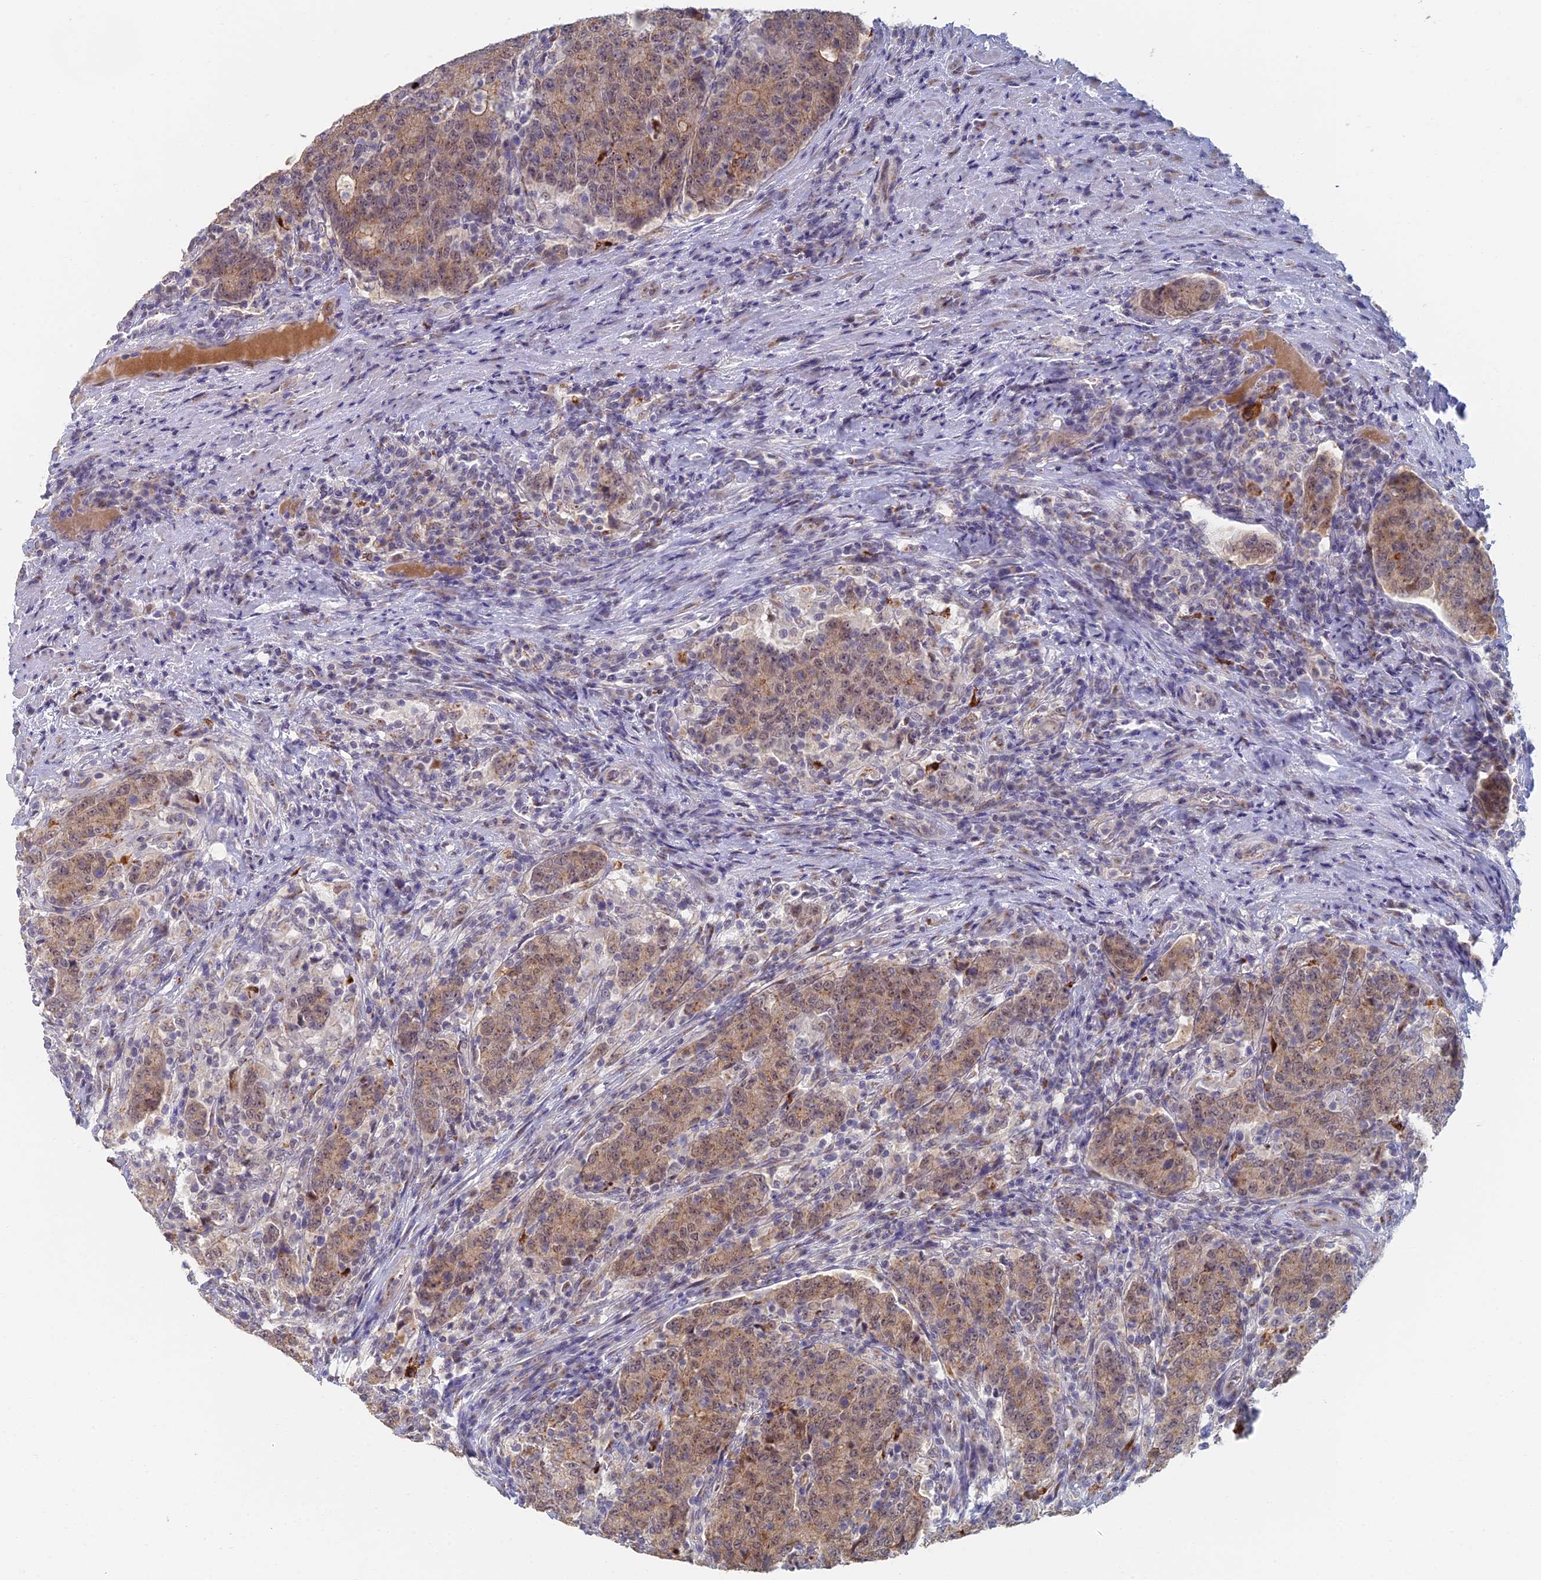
{"staining": {"intensity": "weak", "quantity": ">75%", "location": "cytoplasmic/membranous"}, "tissue": "colorectal cancer", "cell_type": "Tumor cells", "image_type": "cancer", "snomed": [{"axis": "morphology", "description": "Adenocarcinoma, NOS"}, {"axis": "topography", "description": "Colon"}], "caption": "High-power microscopy captured an immunohistochemistry photomicrograph of colorectal adenocarcinoma, revealing weak cytoplasmic/membranous staining in about >75% of tumor cells.", "gene": "GPATCH1", "patient": {"sex": "female", "age": 75}}